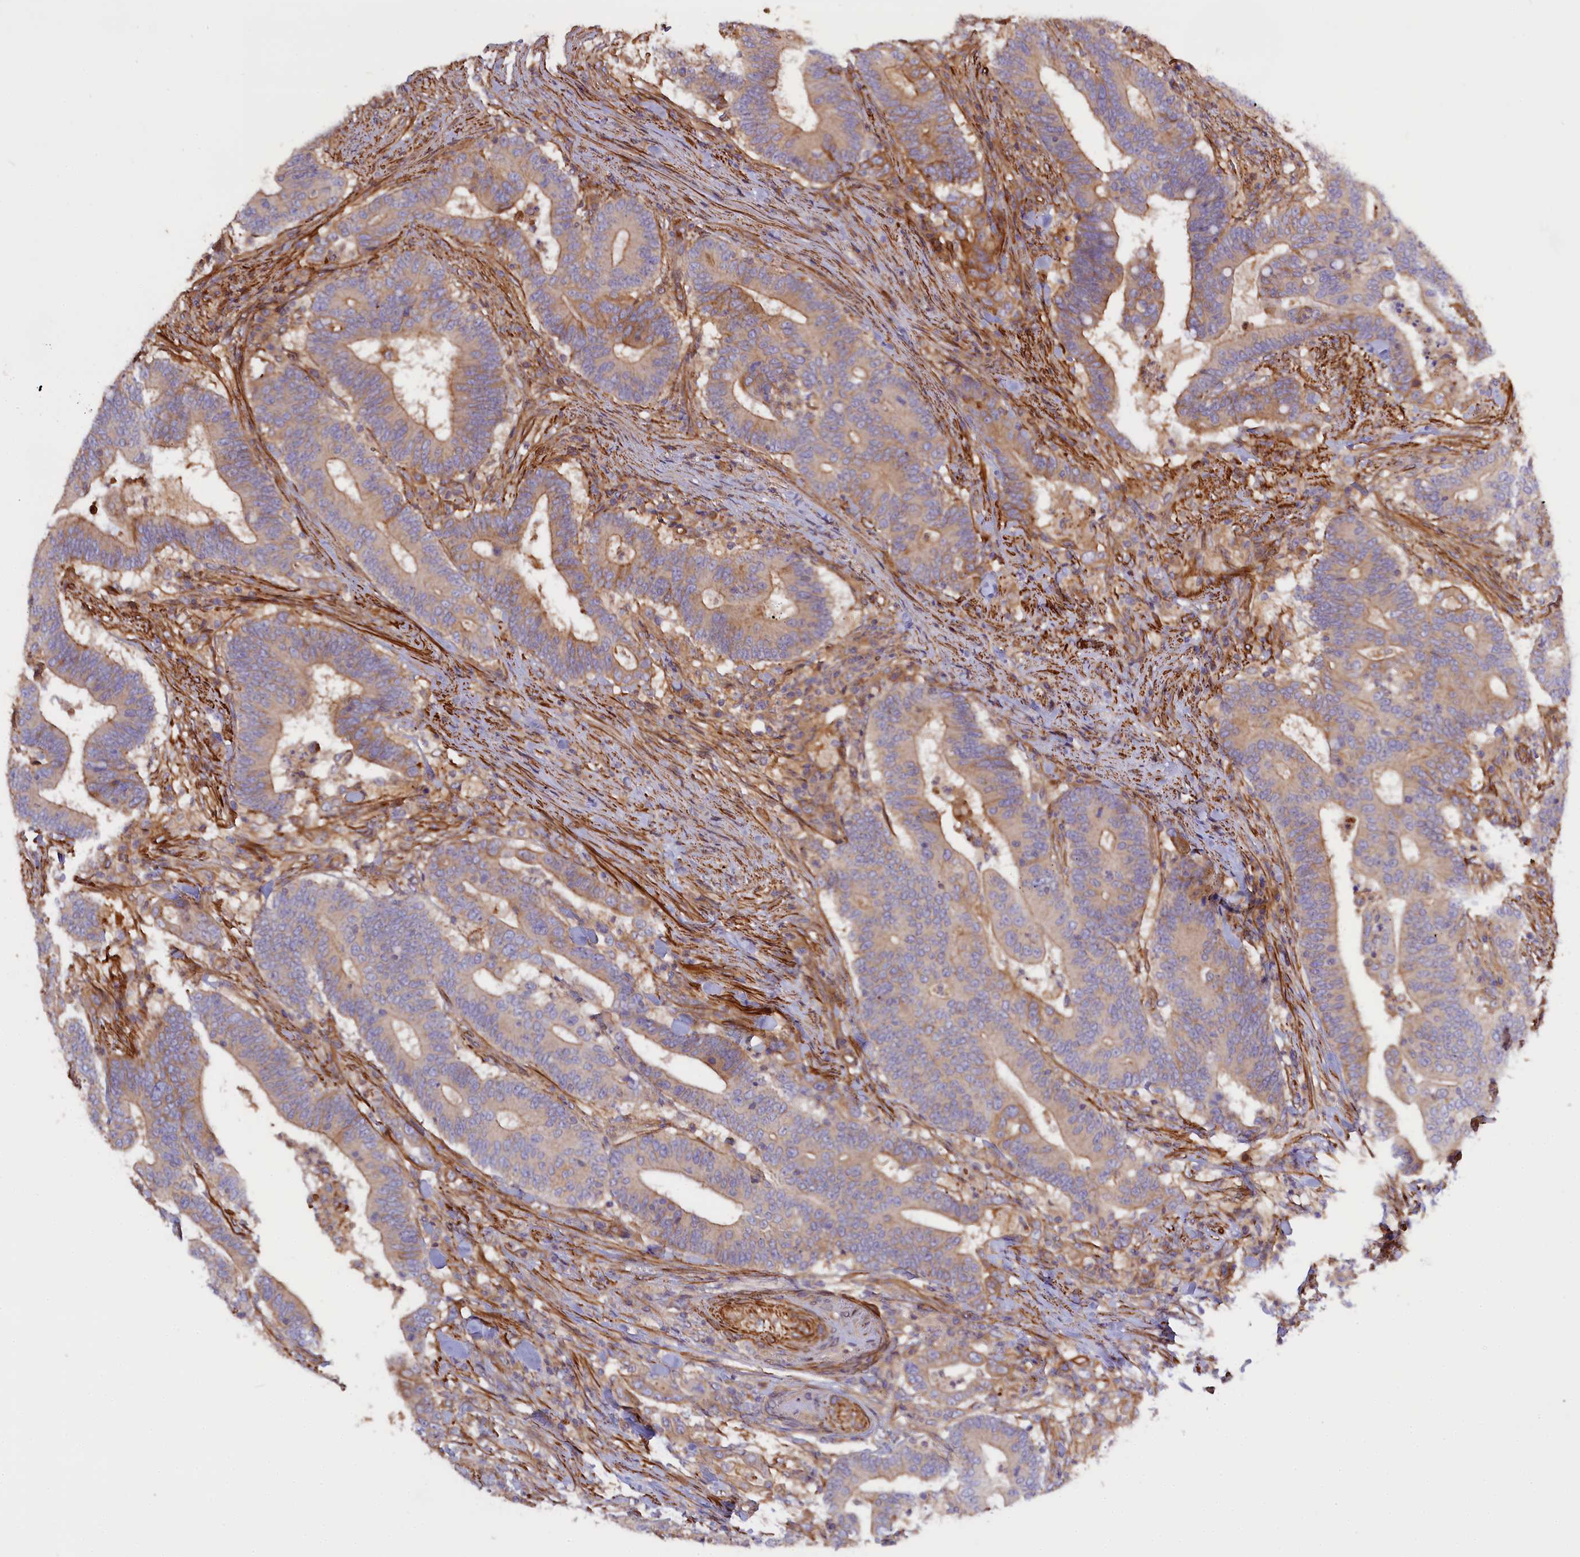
{"staining": {"intensity": "weak", "quantity": "25%-75%", "location": "cytoplasmic/membranous"}, "tissue": "colorectal cancer", "cell_type": "Tumor cells", "image_type": "cancer", "snomed": [{"axis": "morphology", "description": "Adenocarcinoma, NOS"}, {"axis": "topography", "description": "Colon"}], "caption": "This photomicrograph demonstrates immunohistochemistry (IHC) staining of human colorectal cancer, with low weak cytoplasmic/membranous positivity in approximately 25%-75% of tumor cells.", "gene": "FUZ", "patient": {"sex": "female", "age": 66}}